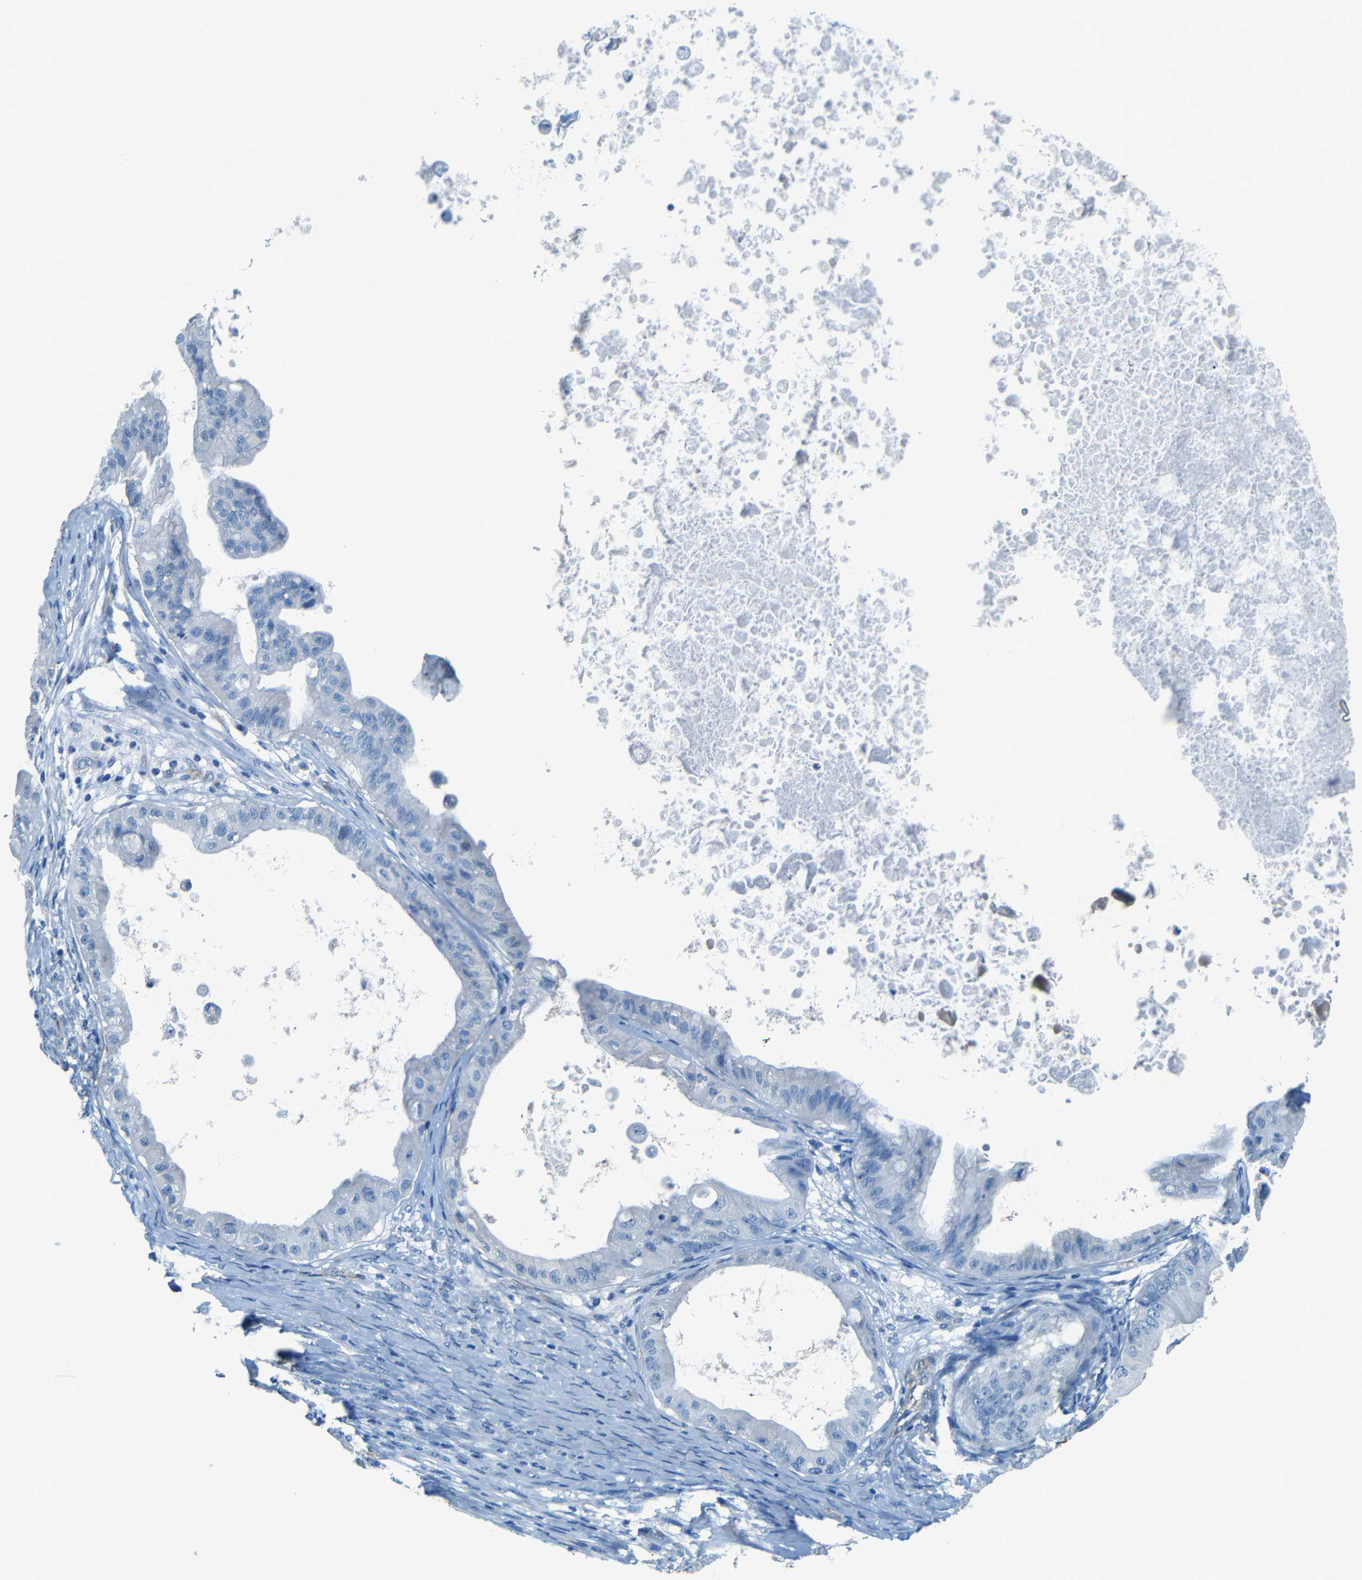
{"staining": {"intensity": "negative", "quantity": "none", "location": "none"}, "tissue": "ovarian cancer", "cell_type": "Tumor cells", "image_type": "cancer", "snomed": [{"axis": "morphology", "description": "Cystadenocarcinoma, mucinous, NOS"}, {"axis": "topography", "description": "Ovary"}], "caption": "IHC photomicrograph of neoplastic tissue: human ovarian cancer stained with DAB (3,3'-diaminobenzidine) demonstrates no significant protein positivity in tumor cells.", "gene": "MAP2", "patient": {"sex": "female", "age": 37}}